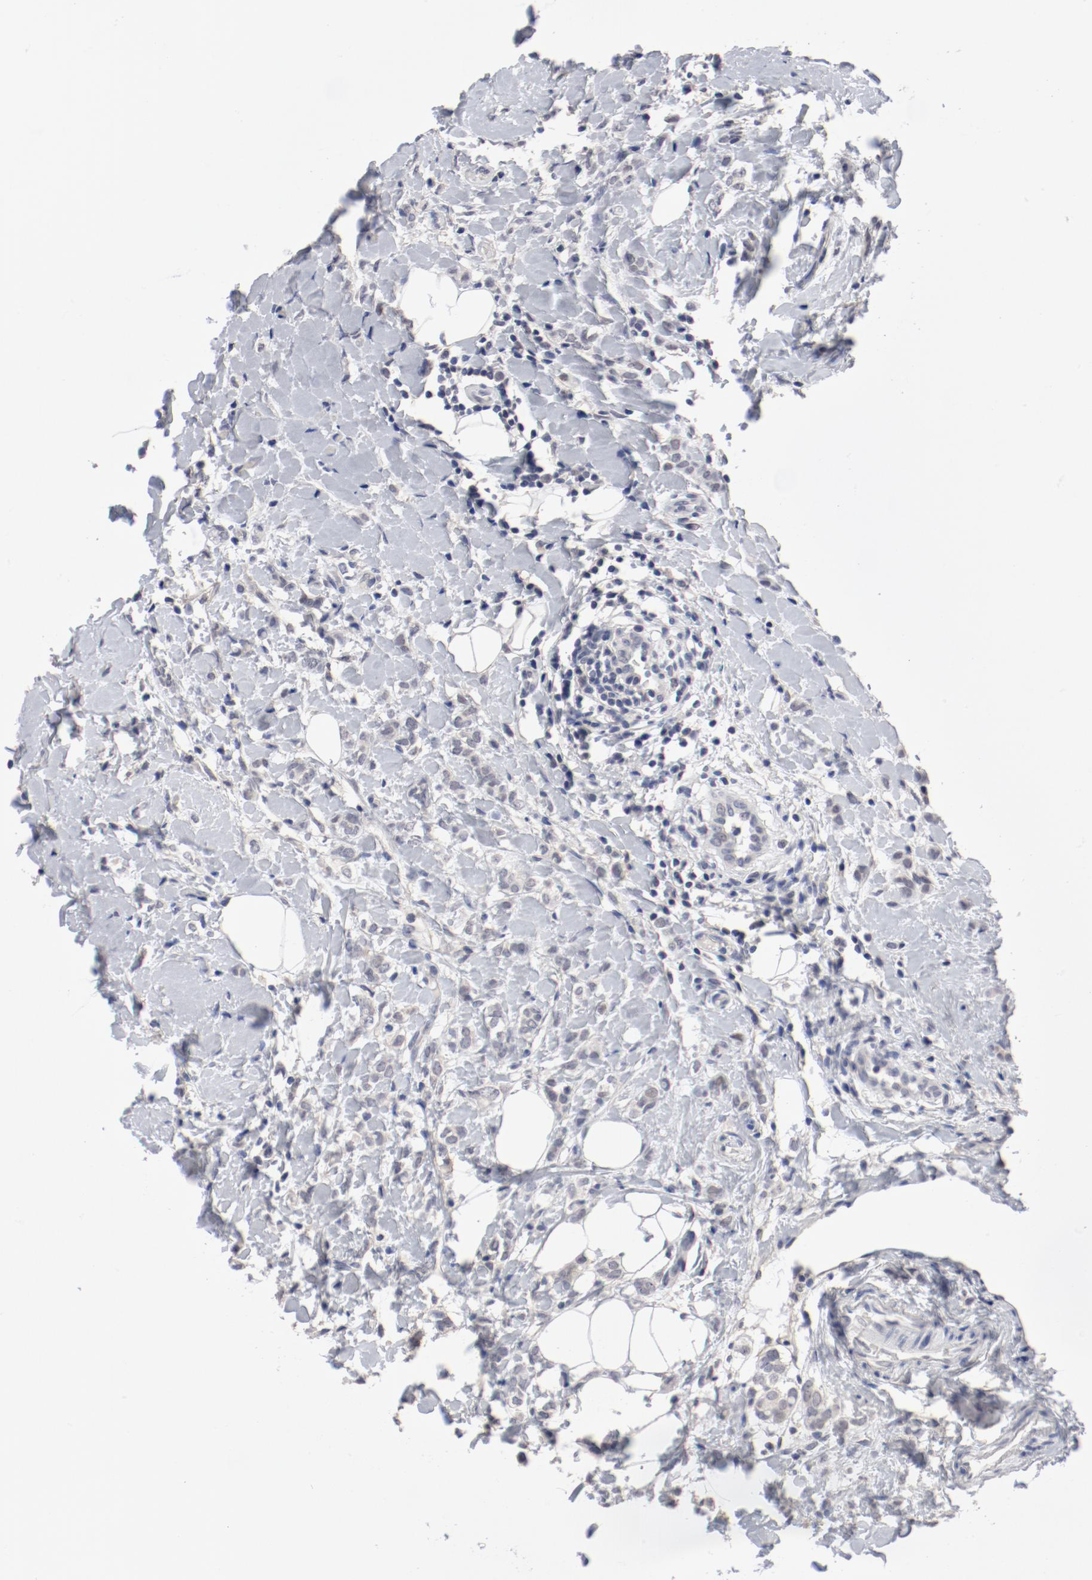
{"staining": {"intensity": "negative", "quantity": "none", "location": "none"}, "tissue": "breast cancer", "cell_type": "Tumor cells", "image_type": "cancer", "snomed": [{"axis": "morphology", "description": "Normal tissue, NOS"}, {"axis": "morphology", "description": "Lobular carcinoma"}, {"axis": "topography", "description": "Breast"}], "caption": "Immunohistochemical staining of breast cancer reveals no significant staining in tumor cells.", "gene": "ANKLE2", "patient": {"sex": "female", "age": 47}}